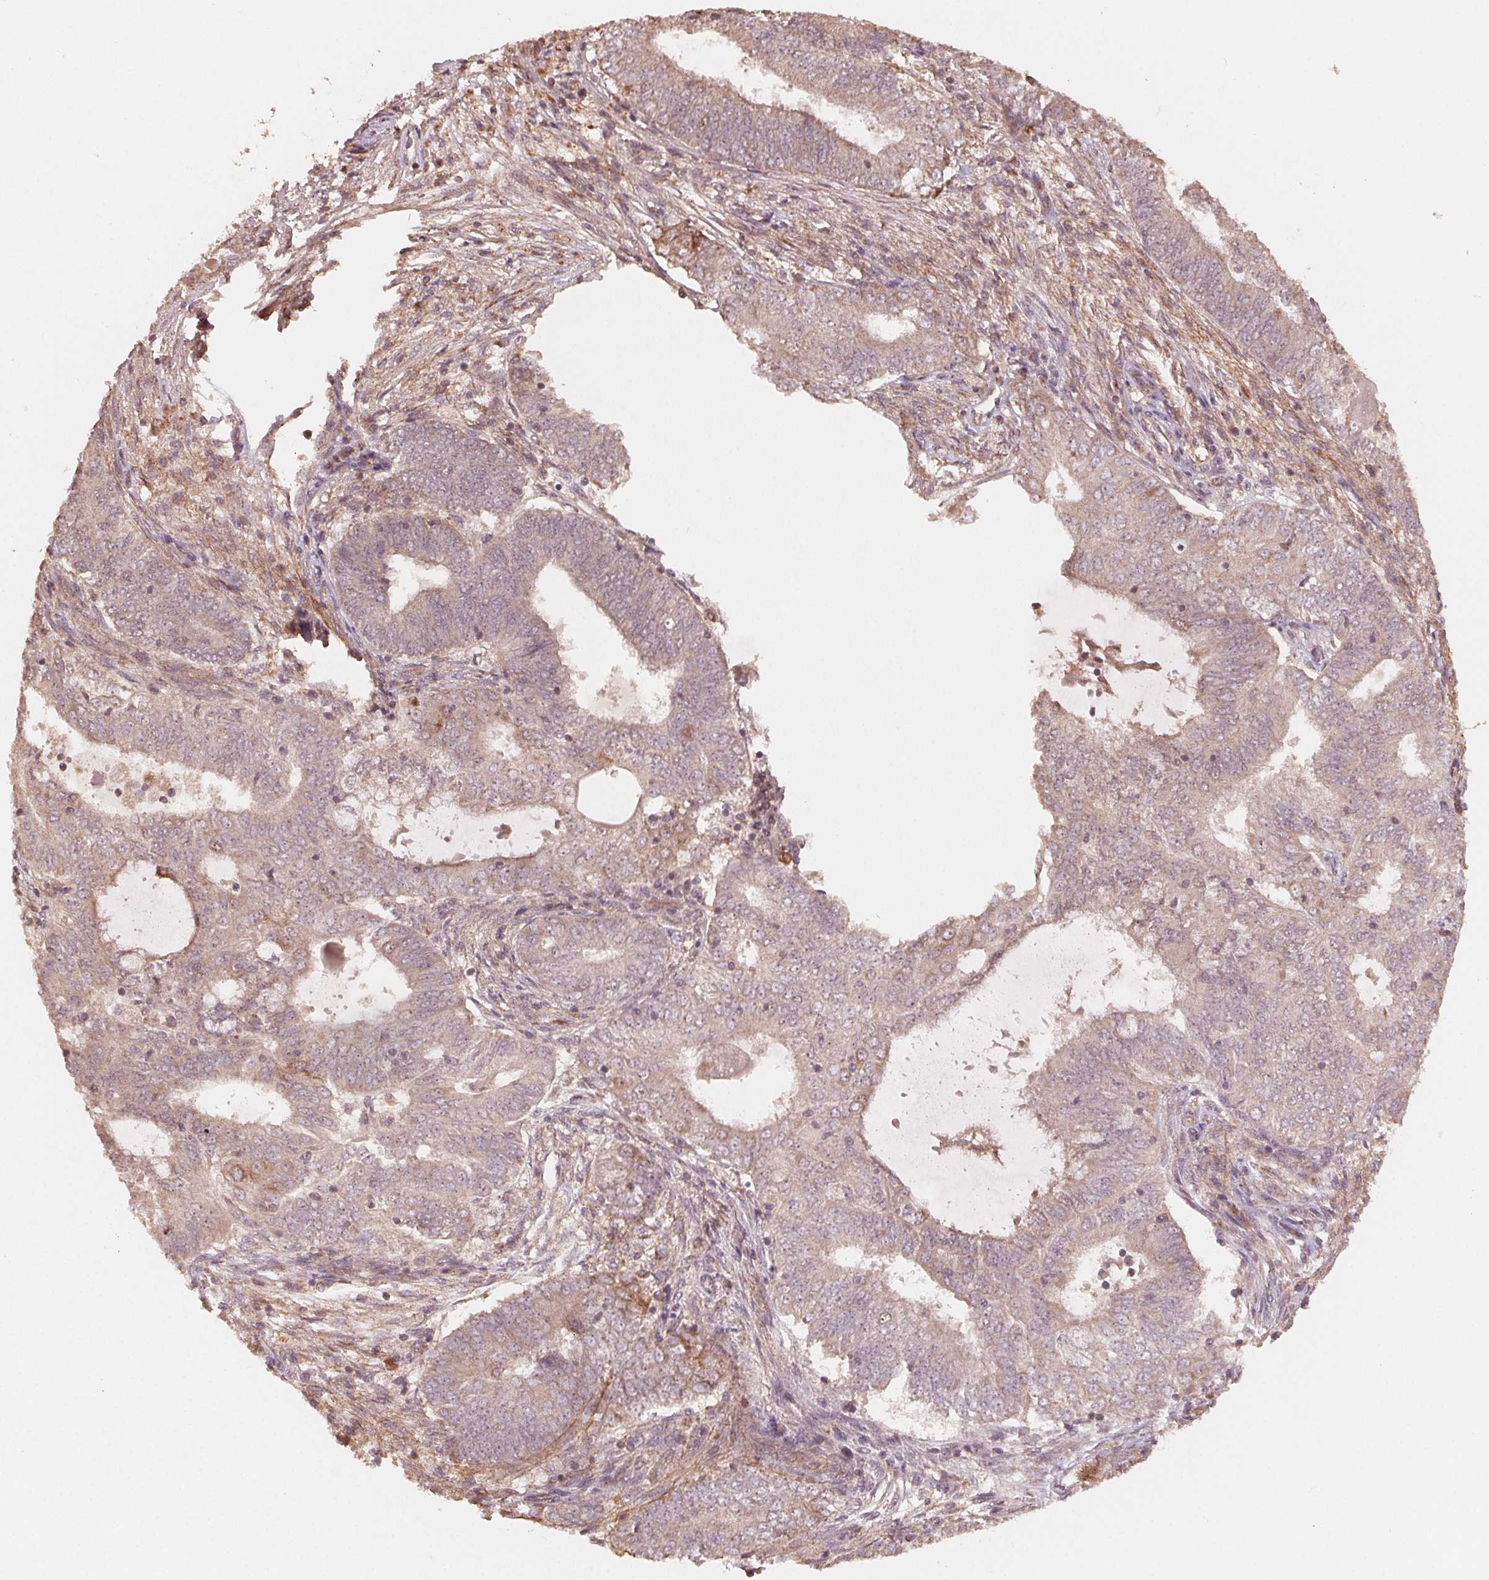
{"staining": {"intensity": "weak", "quantity": ">75%", "location": "cytoplasmic/membranous"}, "tissue": "endometrial cancer", "cell_type": "Tumor cells", "image_type": "cancer", "snomed": [{"axis": "morphology", "description": "Adenocarcinoma, NOS"}, {"axis": "topography", "description": "Endometrium"}], "caption": "A photomicrograph of human endometrial cancer stained for a protein reveals weak cytoplasmic/membranous brown staining in tumor cells. Nuclei are stained in blue.", "gene": "WBP2", "patient": {"sex": "female", "age": 62}}